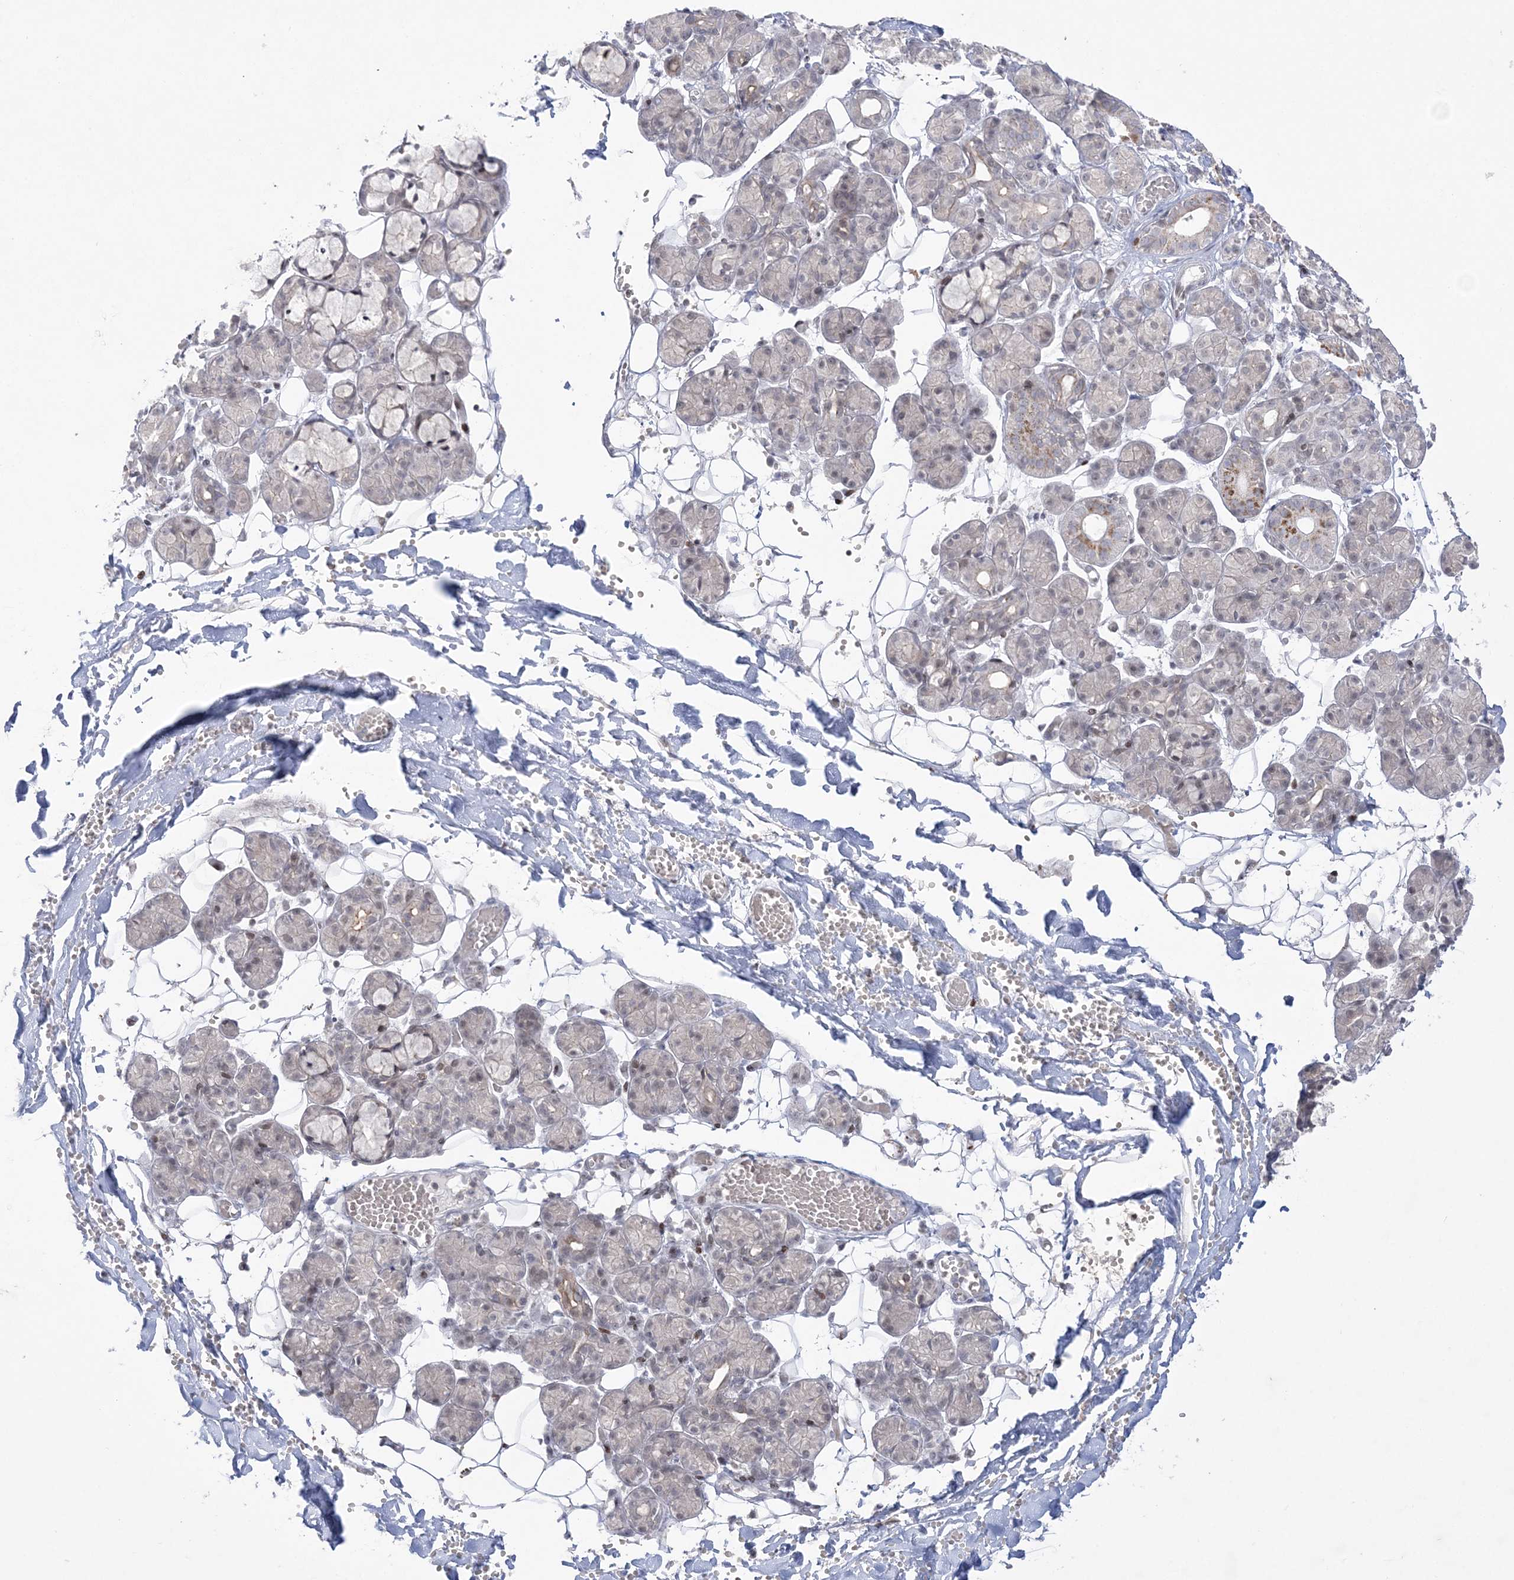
{"staining": {"intensity": "weak", "quantity": "25%-75%", "location": "nuclear"}, "tissue": "salivary gland", "cell_type": "Glandular cells", "image_type": "normal", "snomed": [{"axis": "morphology", "description": "Normal tissue, NOS"}, {"axis": "topography", "description": "Salivary gland"}], "caption": "An image of salivary gland stained for a protein demonstrates weak nuclear brown staining in glandular cells.", "gene": "SH3BP4", "patient": {"sex": "male", "age": 63}}